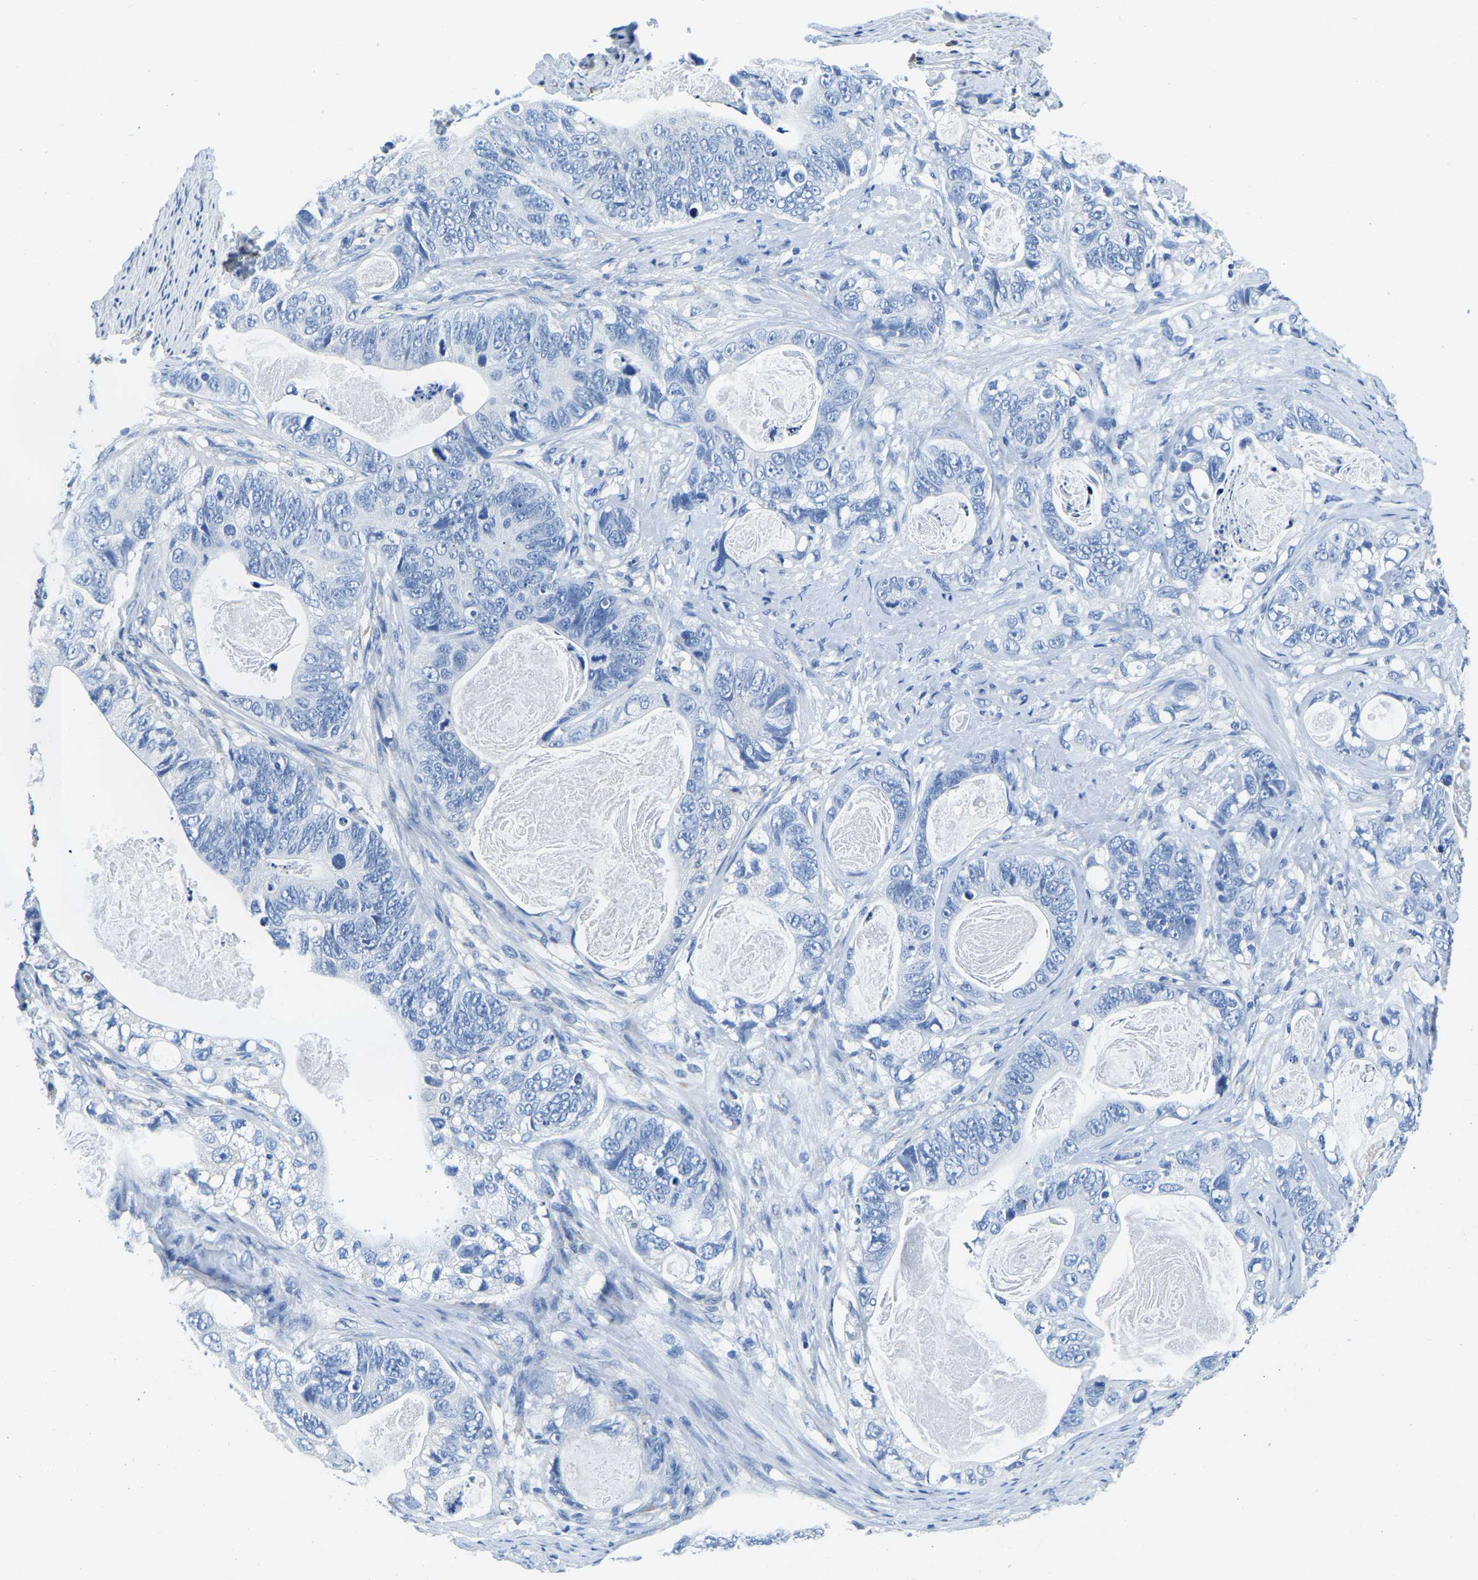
{"staining": {"intensity": "negative", "quantity": "none", "location": "none"}, "tissue": "stomach cancer", "cell_type": "Tumor cells", "image_type": "cancer", "snomed": [{"axis": "morphology", "description": "Normal tissue, NOS"}, {"axis": "morphology", "description": "Adenocarcinoma, NOS"}, {"axis": "topography", "description": "Stomach"}], "caption": "A high-resolution photomicrograph shows IHC staining of adenocarcinoma (stomach), which displays no significant positivity in tumor cells.", "gene": "ZDHHC13", "patient": {"sex": "female", "age": 89}}